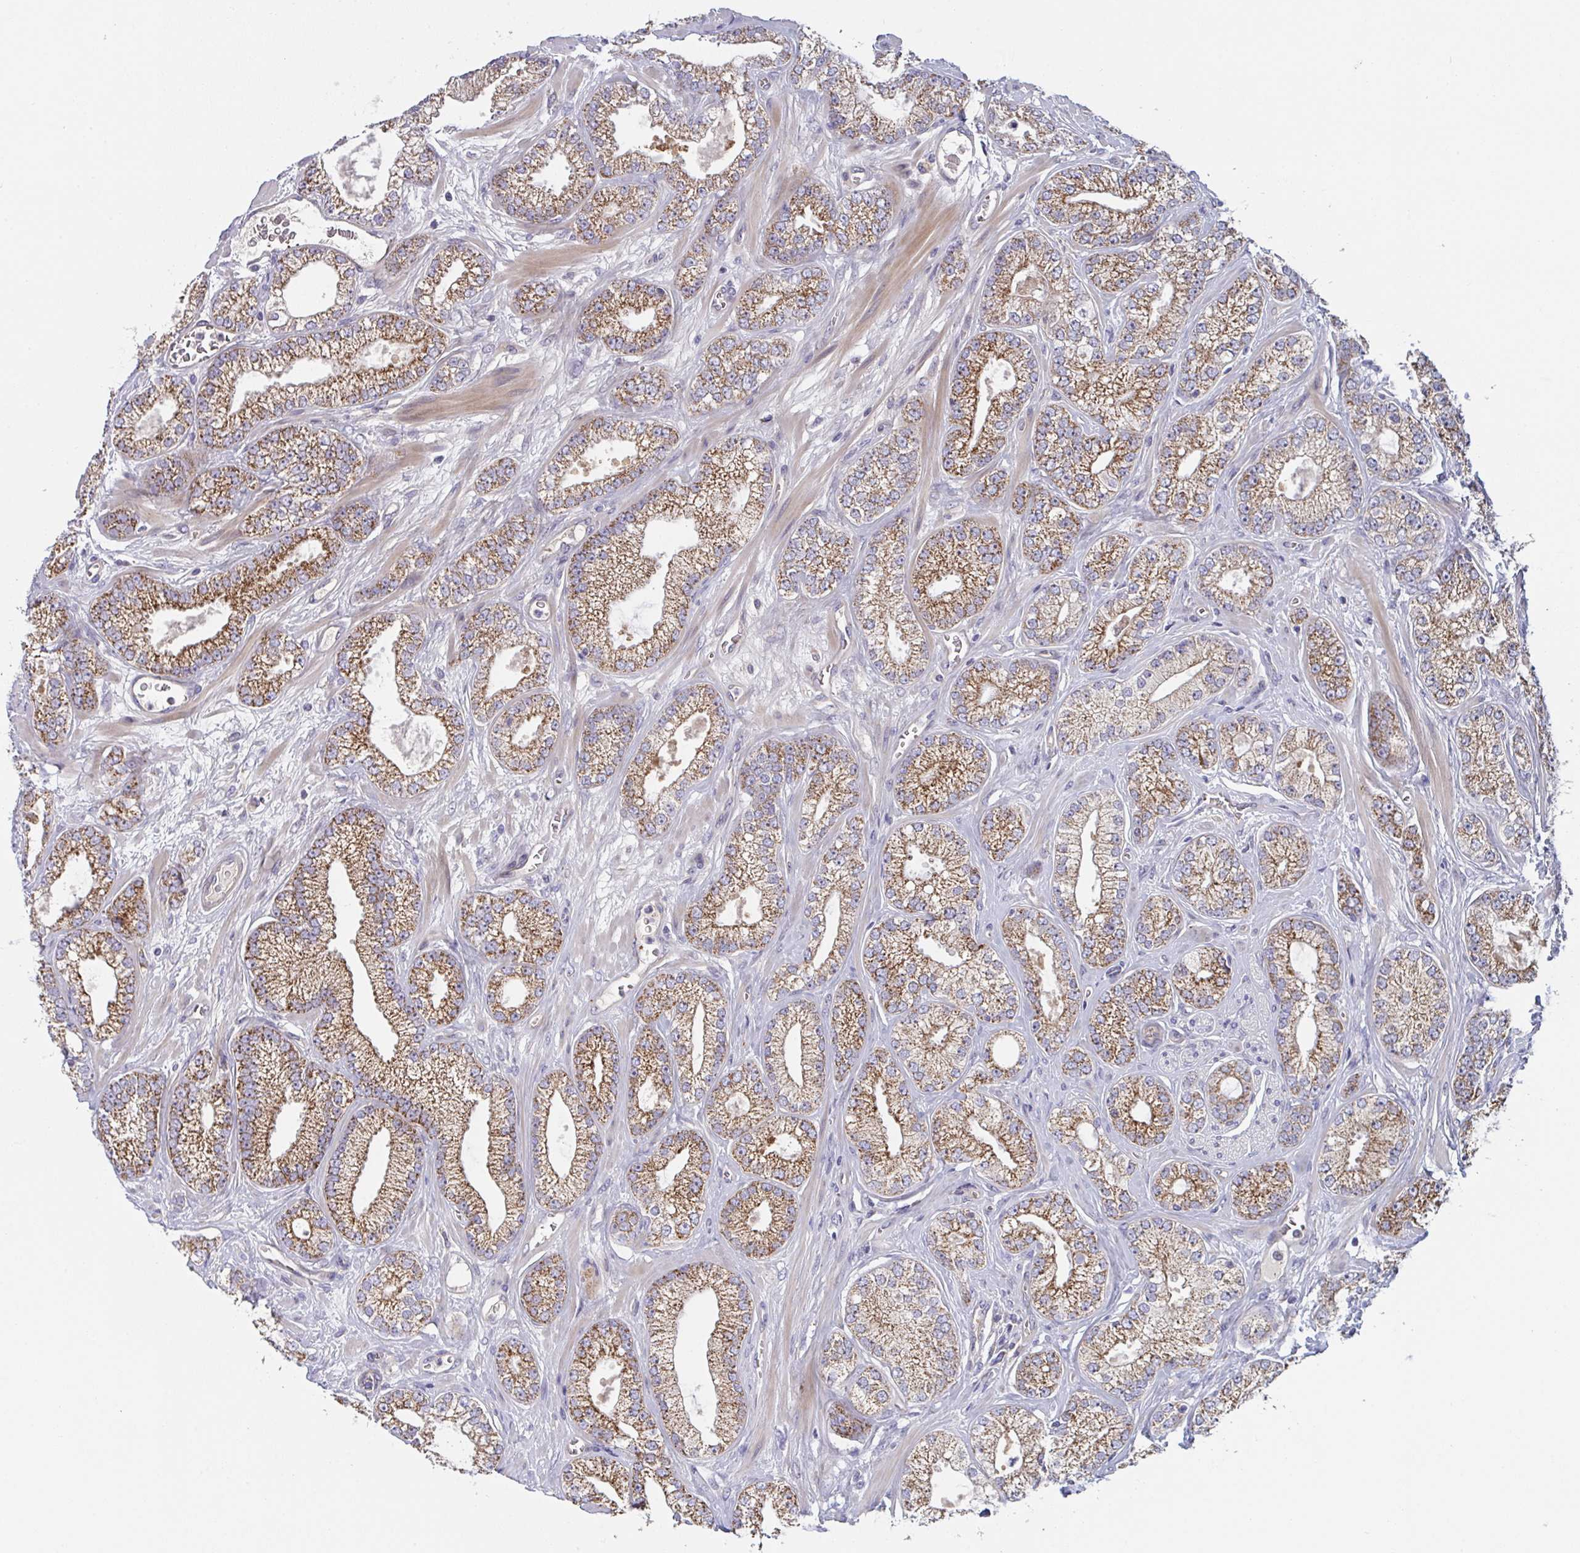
{"staining": {"intensity": "moderate", "quantity": ">75%", "location": "cytoplasmic/membranous"}, "tissue": "prostate cancer", "cell_type": "Tumor cells", "image_type": "cancer", "snomed": [{"axis": "morphology", "description": "Adenocarcinoma, High grade"}, {"axis": "topography", "description": "Prostate"}], "caption": "The immunohistochemical stain labels moderate cytoplasmic/membranous positivity in tumor cells of high-grade adenocarcinoma (prostate) tissue.", "gene": "MRPS2", "patient": {"sex": "male", "age": 66}}